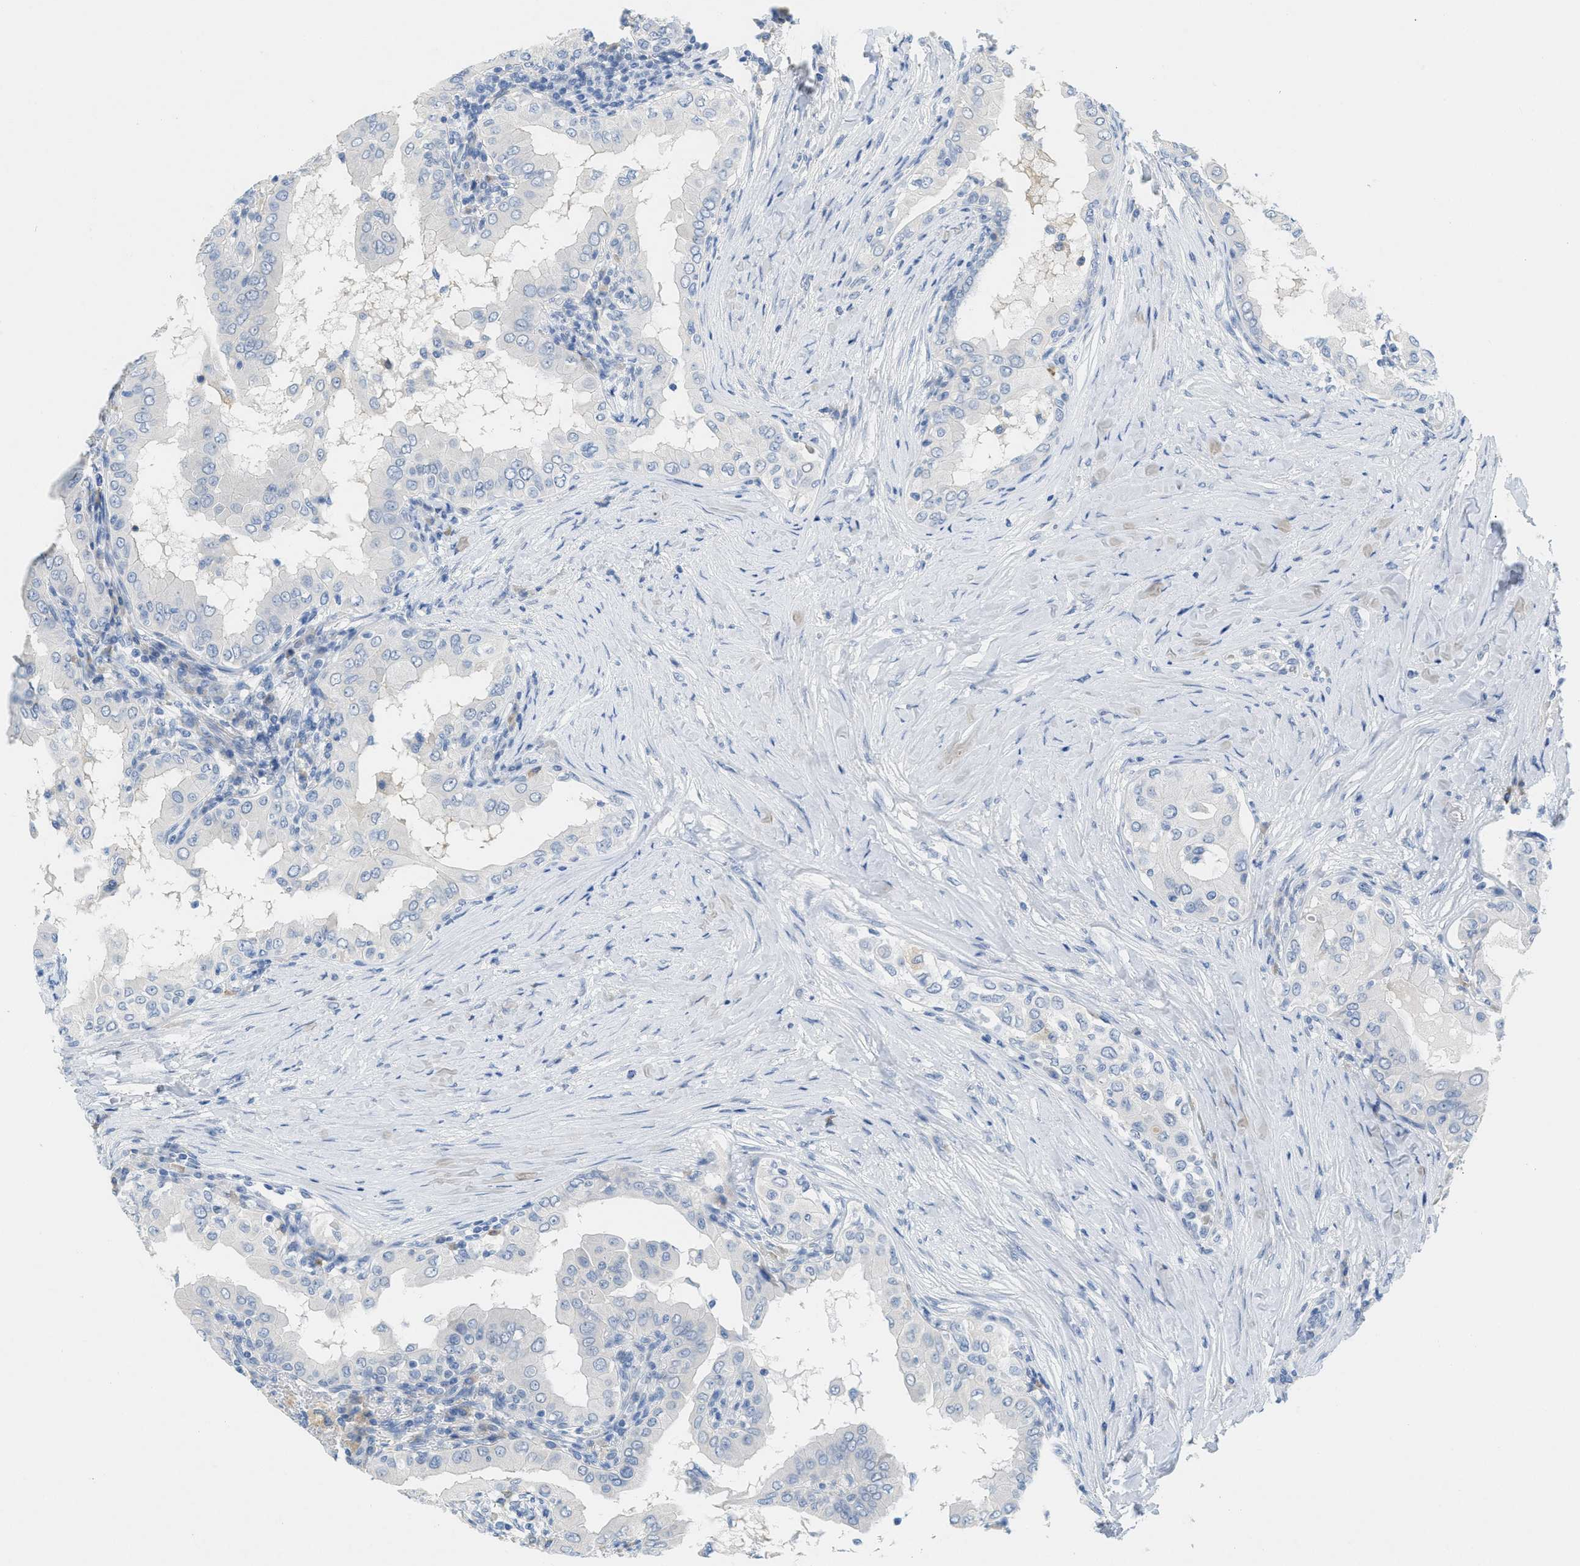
{"staining": {"intensity": "negative", "quantity": "none", "location": "none"}, "tissue": "thyroid cancer", "cell_type": "Tumor cells", "image_type": "cancer", "snomed": [{"axis": "morphology", "description": "Papillary adenocarcinoma, NOS"}, {"axis": "topography", "description": "Thyroid gland"}], "caption": "Histopathology image shows no protein positivity in tumor cells of thyroid cancer tissue.", "gene": "HSF2", "patient": {"sex": "male", "age": 33}}